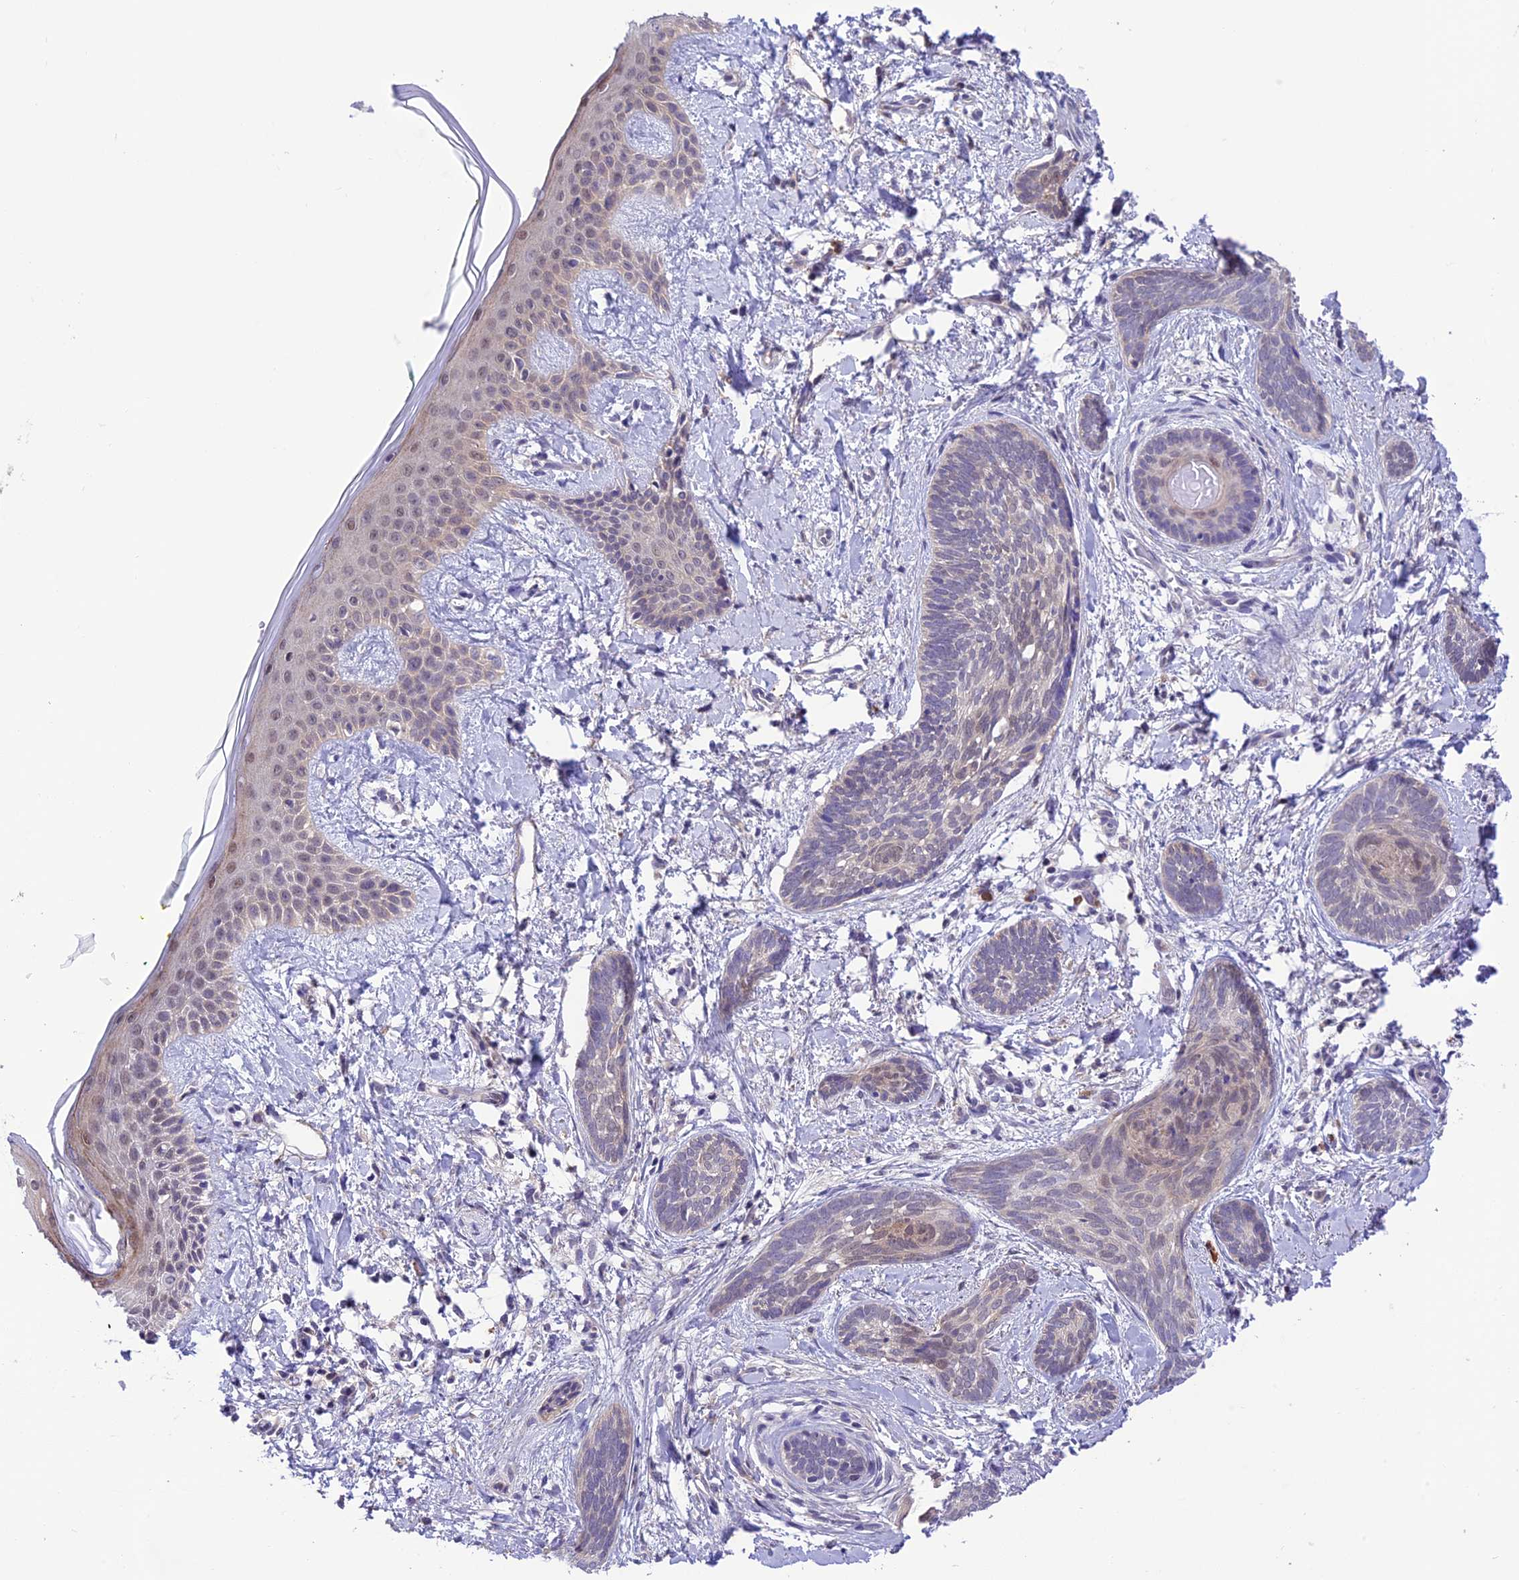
{"staining": {"intensity": "negative", "quantity": "none", "location": "none"}, "tissue": "skin cancer", "cell_type": "Tumor cells", "image_type": "cancer", "snomed": [{"axis": "morphology", "description": "Basal cell carcinoma"}, {"axis": "topography", "description": "Skin"}], "caption": "Tumor cells show no significant protein expression in skin basal cell carcinoma.", "gene": "RNF126", "patient": {"sex": "female", "age": 81}}